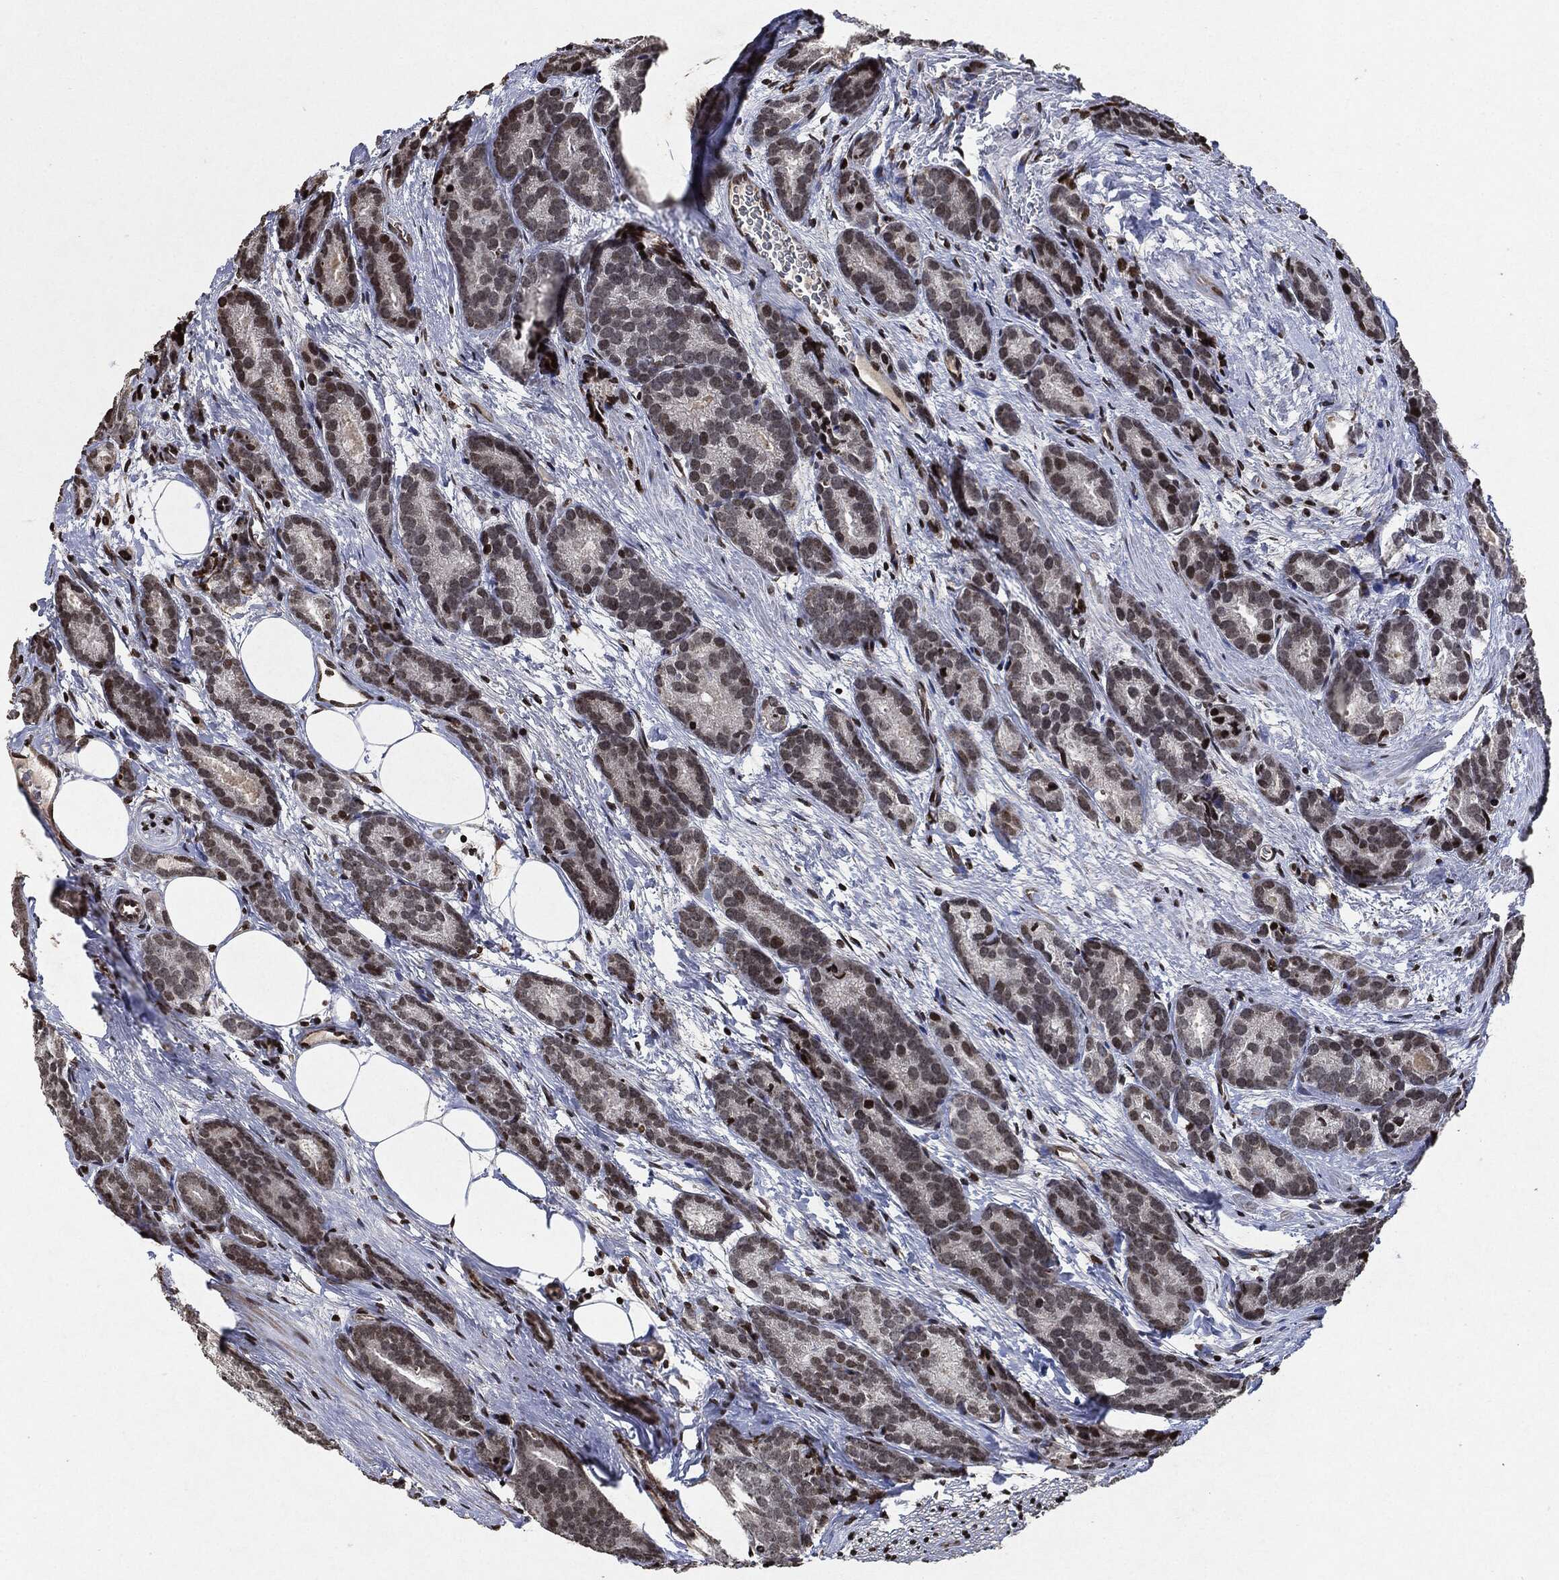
{"staining": {"intensity": "moderate", "quantity": "<25%", "location": "nuclear"}, "tissue": "prostate cancer", "cell_type": "Tumor cells", "image_type": "cancer", "snomed": [{"axis": "morphology", "description": "Adenocarcinoma, NOS"}, {"axis": "topography", "description": "Prostate"}], "caption": "DAB immunohistochemical staining of human prostate cancer (adenocarcinoma) exhibits moderate nuclear protein expression in about <25% of tumor cells.", "gene": "JUN", "patient": {"sex": "male", "age": 71}}